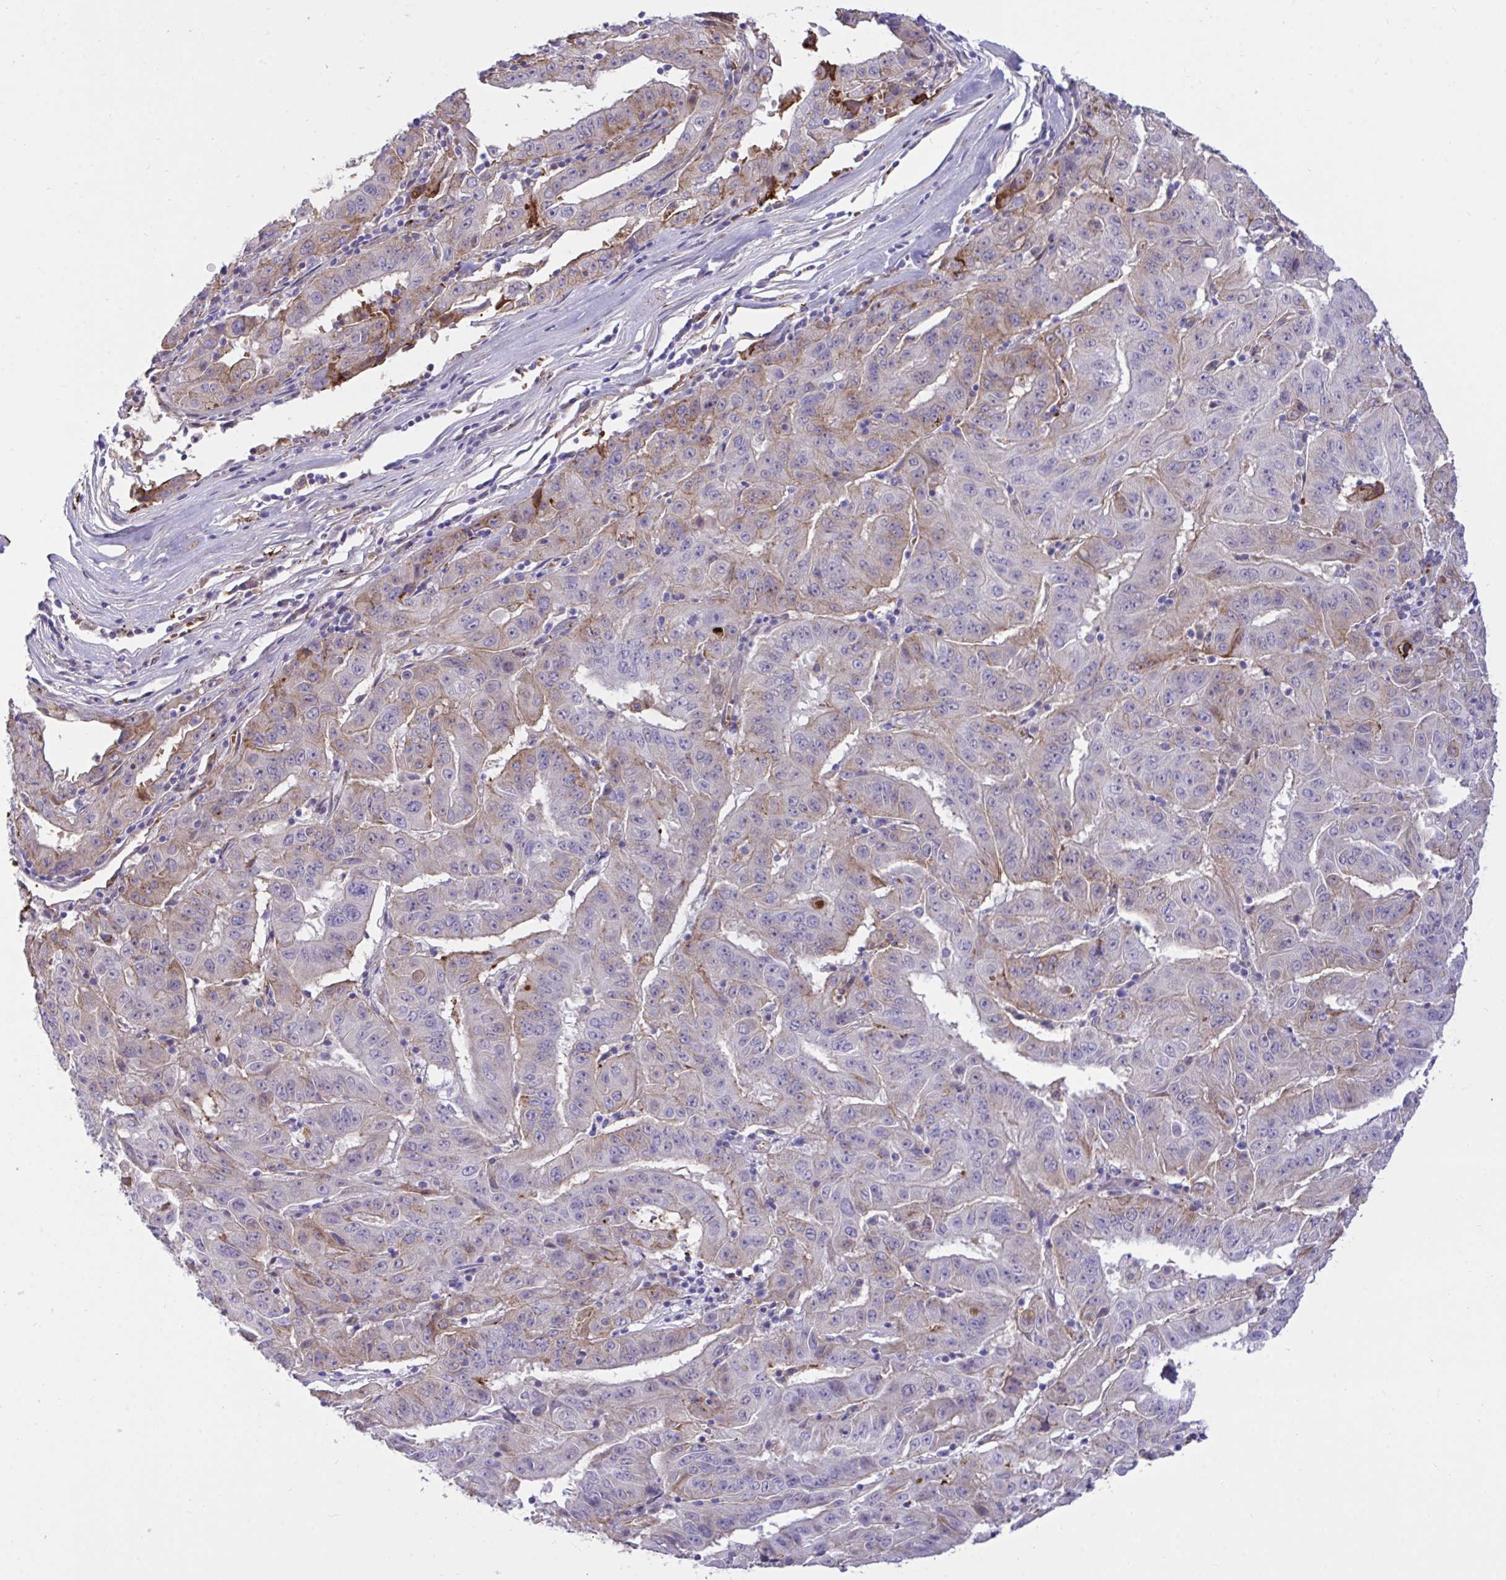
{"staining": {"intensity": "moderate", "quantity": "<25%", "location": "cytoplasmic/membranous"}, "tissue": "pancreatic cancer", "cell_type": "Tumor cells", "image_type": "cancer", "snomed": [{"axis": "morphology", "description": "Adenocarcinoma, NOS"}, {"axis": "topography", "description": "Pancreas"}], "caption": "An image showing moderate cytoplasmic/membranous staining in approximately <25% of tumor cells in adenocarcinoma (pancreatic), as visualized by brown immunohistochemical staining.", "gene": "F2", "patient": {"sex": "male", "age": 63}}